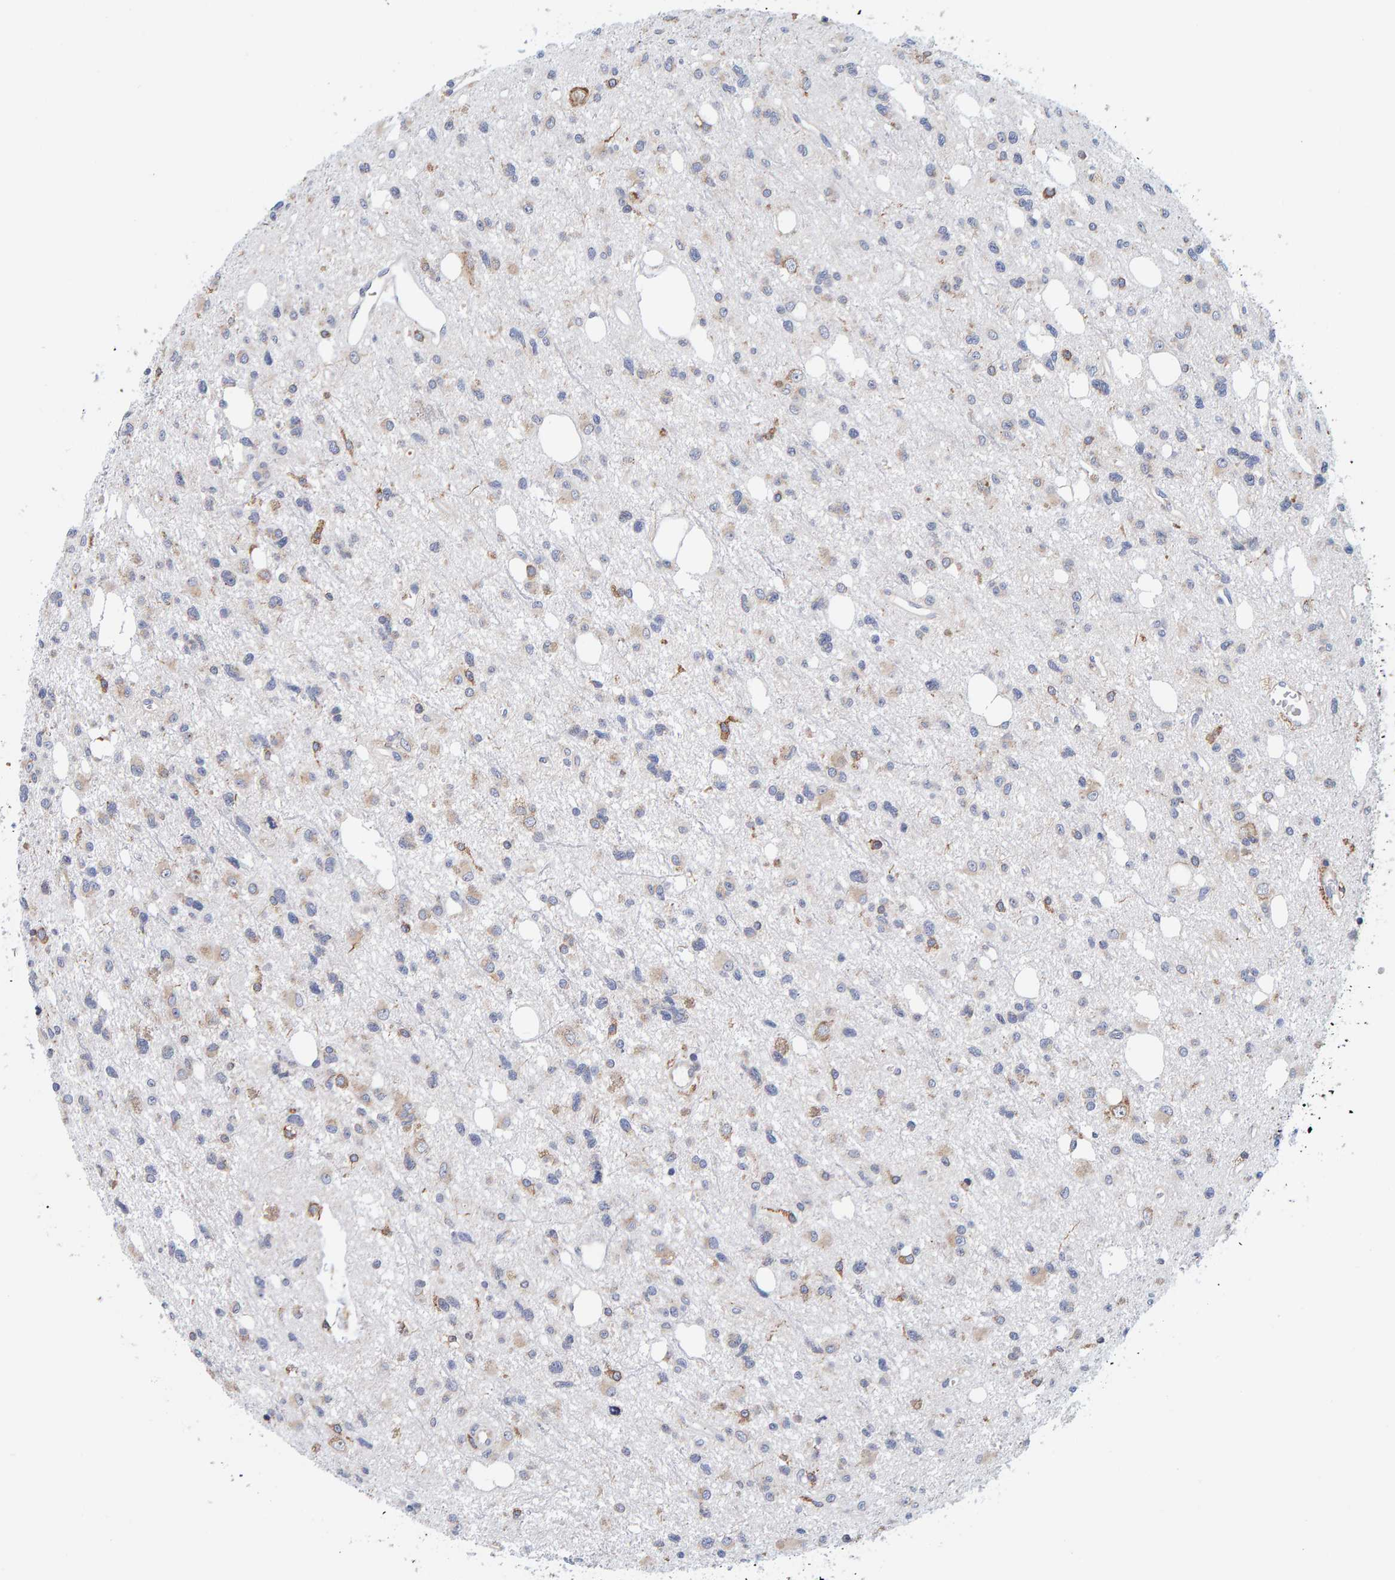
{"staining": {"intensity": "weak", "quantity": "25%-75%", "location": "cytoplasmic/membranous"}, "tissue": "glioma", "cell_type": "Tumor cells", "image_type": "cancer", "snomed": [{"axis": "morphology", "description": "Glioma, malignant, High grade"}, {"axis": "topography", "description": "Brain"}], "caption": "IHC micrograph of neoplastic tissue: human malignant glioma (high-grade) stained using immunohistochemistry exhibits low levels of weak protein expression localized specifically in the cytoplasmic/membranous of tumor cells, appearing as a cytoplasmic/membranous brown color.", "gene": "SGPL1", "patient": {"sex": "female", "age": 62}}